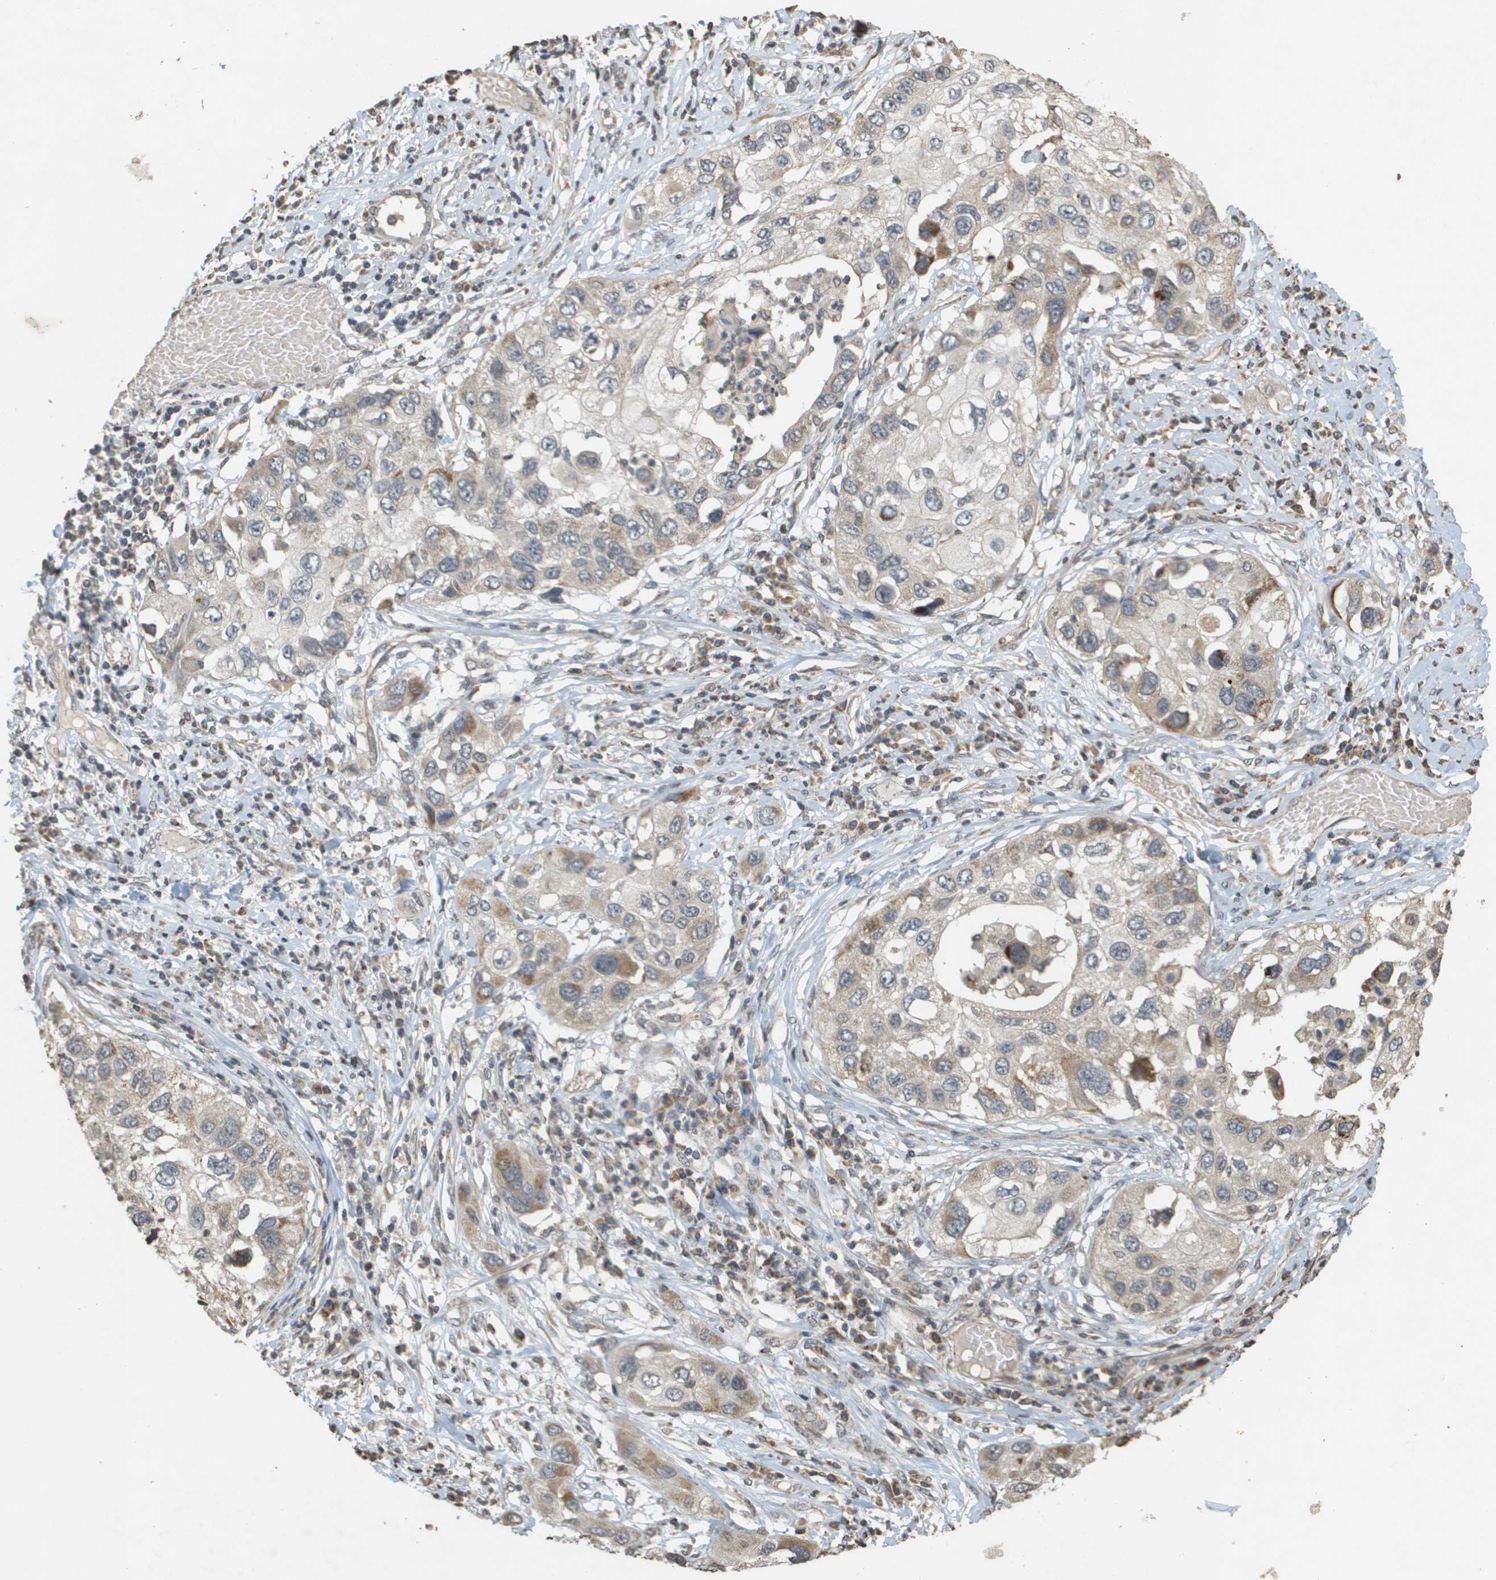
{"staining": {"intensity": "moderate", "quantity": "<25%", "location": "cytoplasmic/membranous"}, "tissue": "lung cancer", "cell_type": "Tumor cells", "image_type": "cancer", "snomed": [{"axis": "morphology", "description": "Squamous cell carcinoma, NOS"}, {"axis": "topography", "description": "Lung"}], "caption": "Moderate cytoplasmic/membranous expression for a protein is present in approximately <25% of tumor cells of squamous cell carcinoma (lung) using IHC.", "gene": "RAB21", "patient": {"sex": "male", "age": 71}}